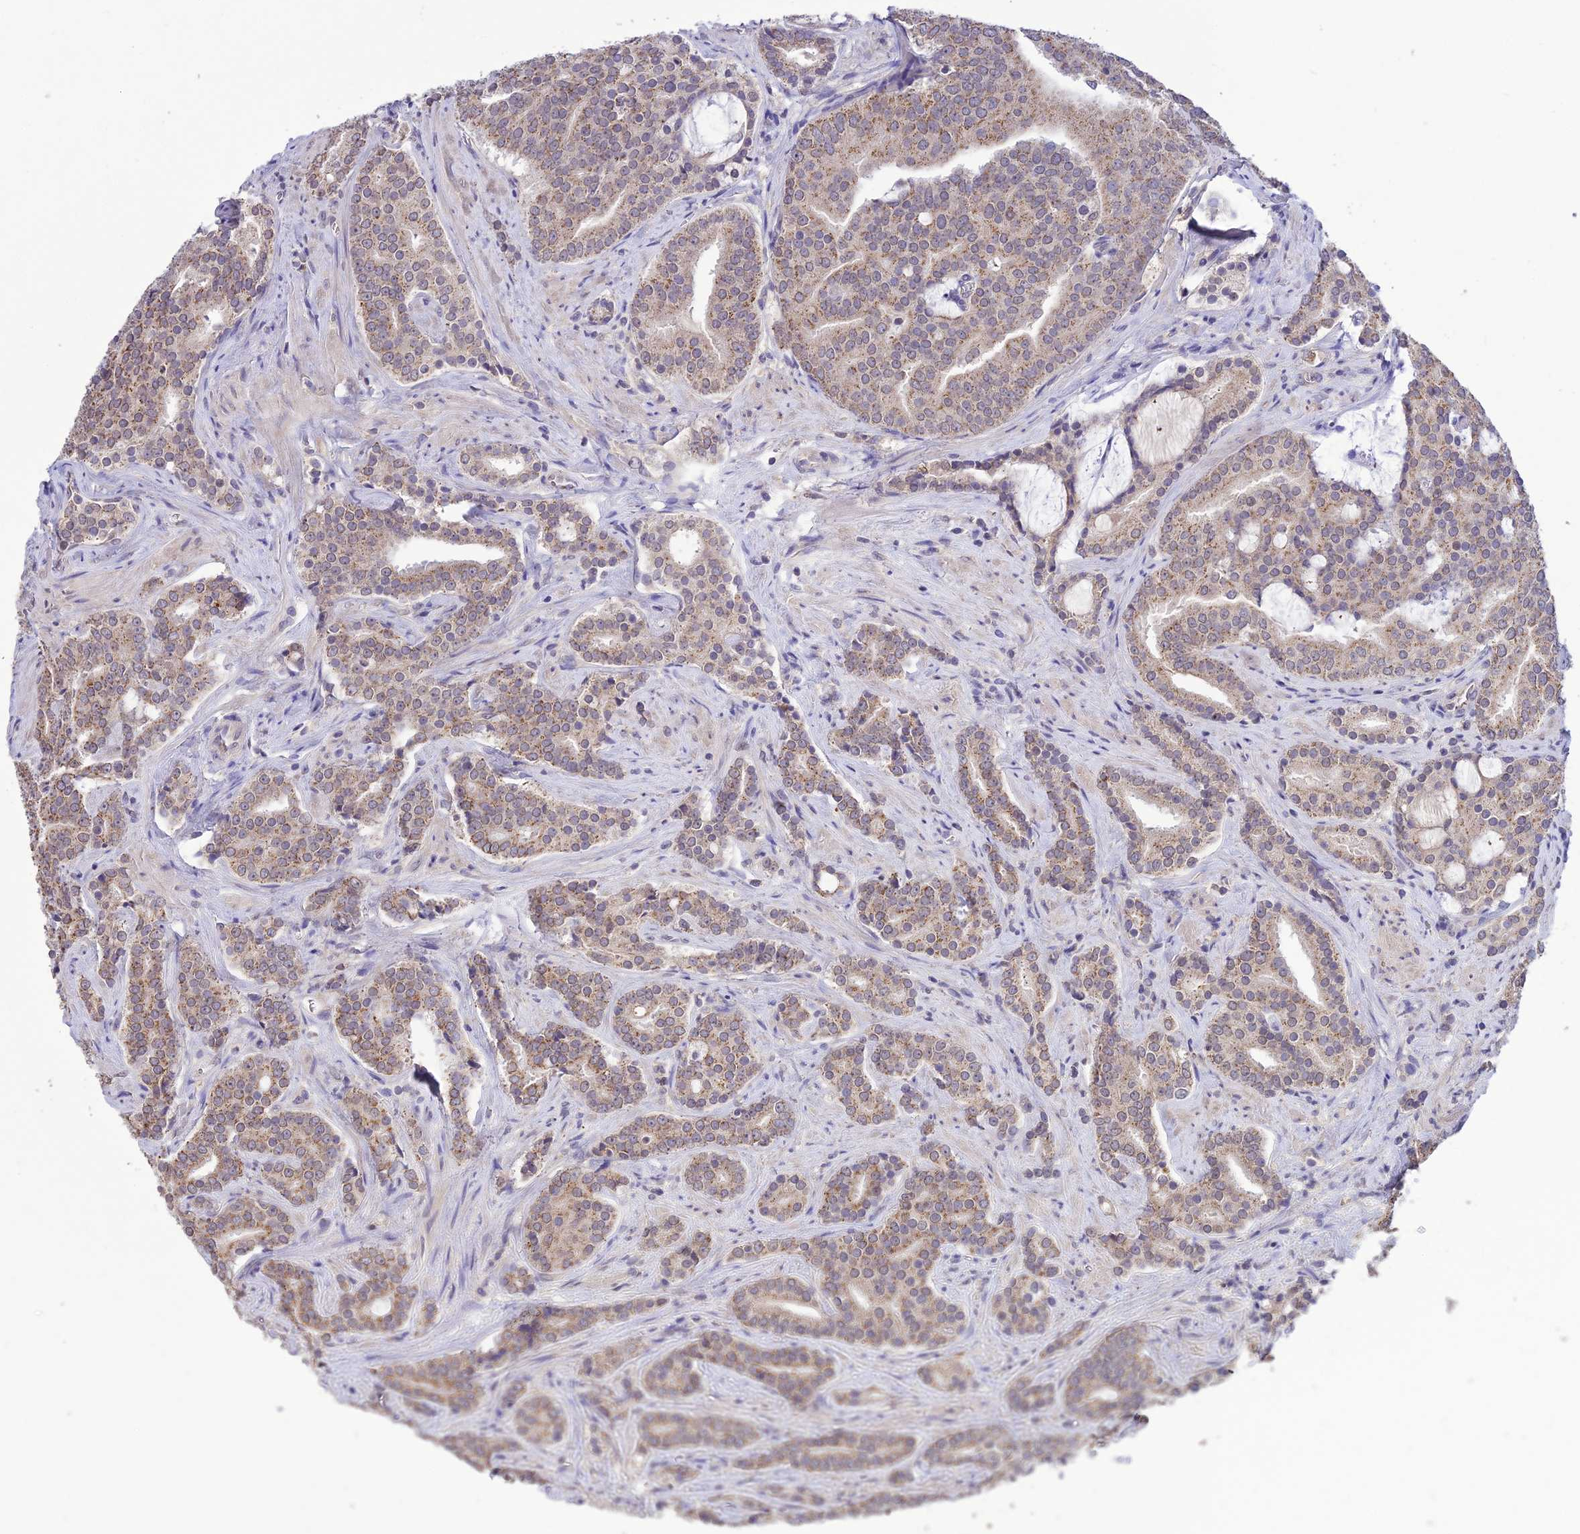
{"staining": {"intensity": "moderate", "quantity": "25%-75%", "location": "cytoplasmic/membranous"}, "tissue": "prostate cancer", "cell_type": "Tumor cells", "image_type": "cancer", "snomed": [{"axis": "morphology", "description": "Adenocarcinoma, High grade"}, {"axis": "topography", "description": "Prostate"}], "caption": "An IHC histopathology image of tumor tissue is shown. Protein staining in brown labels moderate cytoplasmic/membranous positivity in prostate cancer within tumor cells.", "gene": "PGK1", "patient": {"sex": "male", "age": 55}}